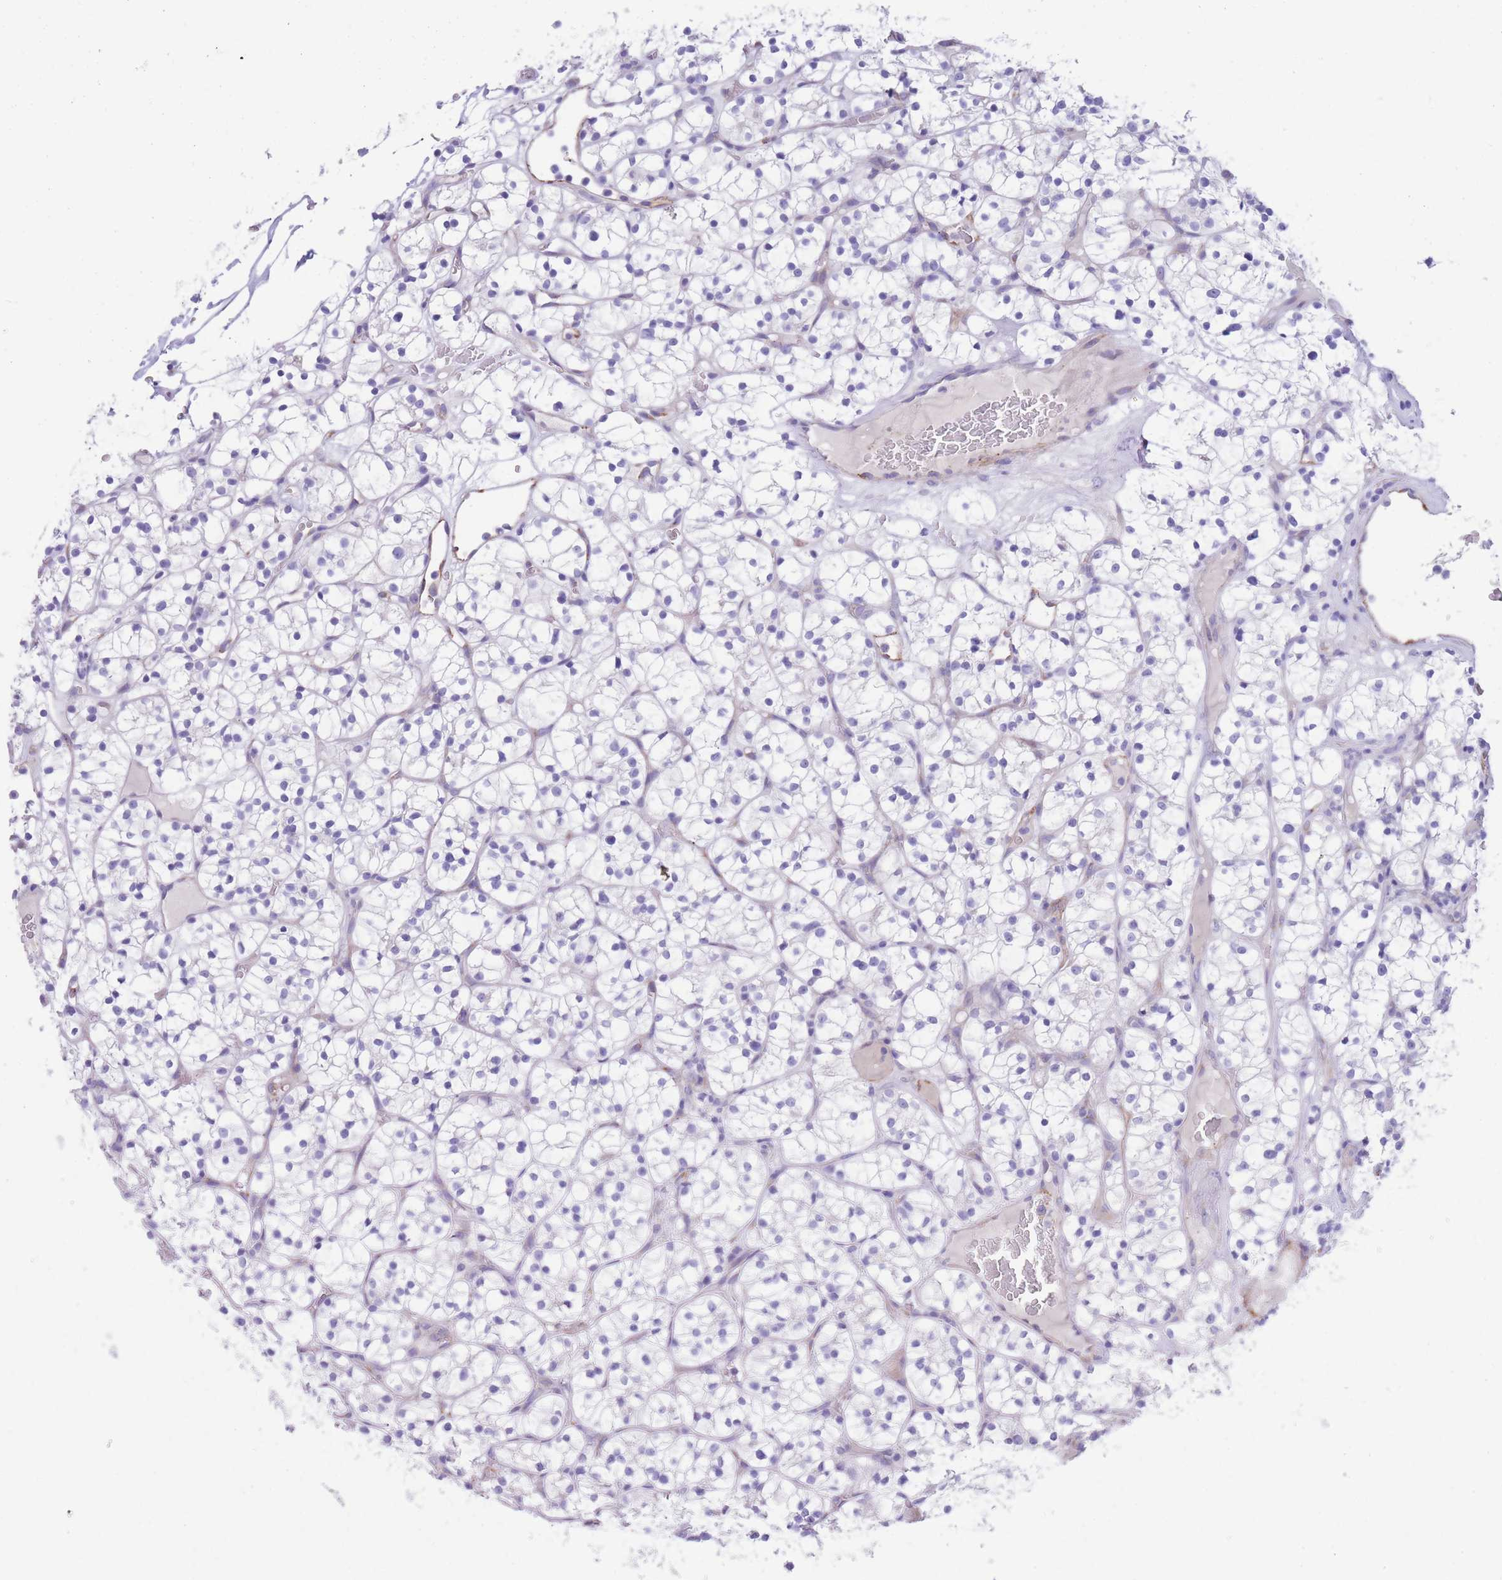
{"staining": {"intensity": "negative", "quantity": "none", "location": "none"}, "tissue": "renal cancer", "cell_type": "Tumor cells", "image_type": "cancer", "snomed": [{"axis": "morphology", "description": "Adenocarcinoma, NOS"}, {"axis": "topography", "description": "Kidney"}], "caption": "Human renal adenocarcinoma stained for a protein using IHC reveals no positivity in tumor cells.", "gene": "DET1", "patient": {"sex": "female", "age": 64}}